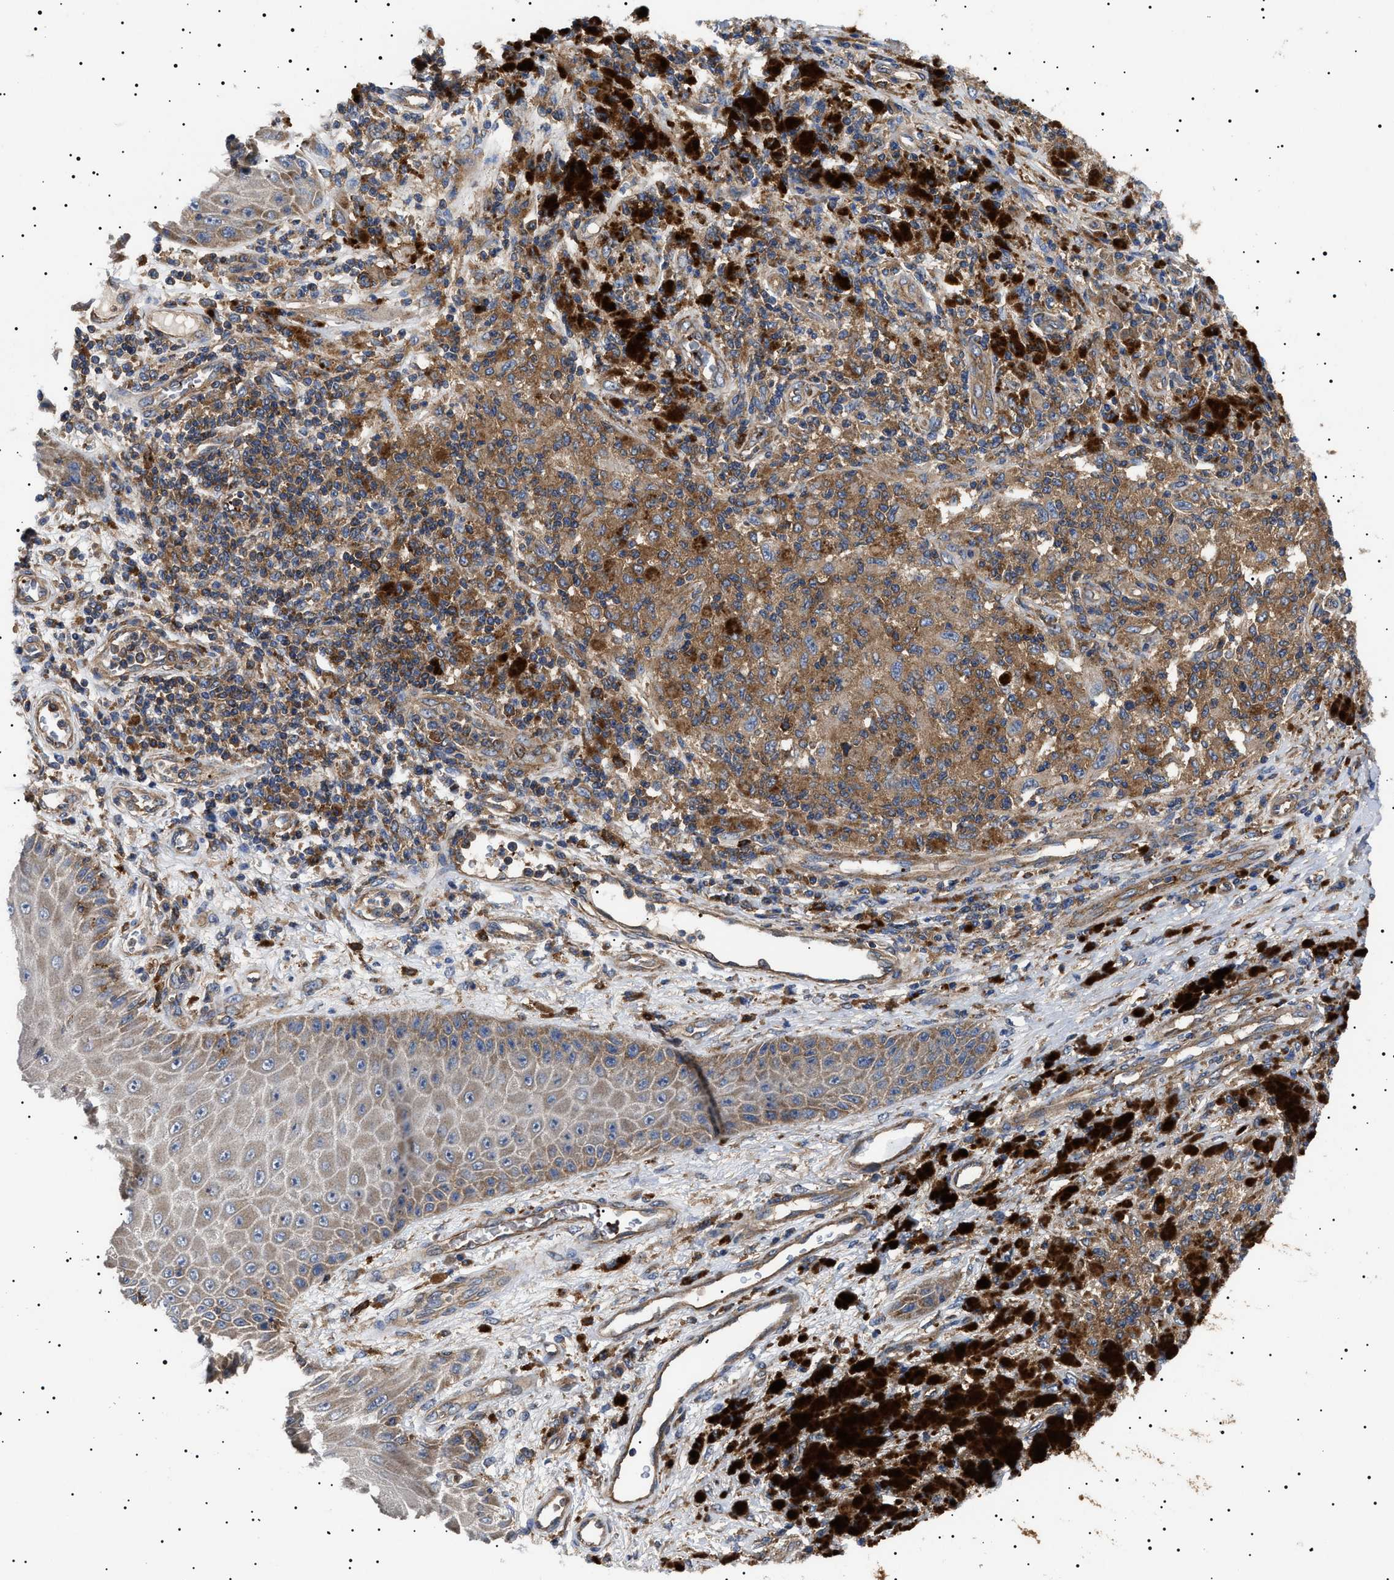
{"staining": {"intensity": "moderate", "quantity": ">75%", "location": "cytoplasmic/membranous"}, "tissue": "melanoma", "cell_type": "Tumor cells", "image_type": "cancer", "snomed": [{"axis": "morphology", "description": "Malignant melanoma, NOS"}, {"axis": "topography", "description": "Skin"}], "caption": "This is a histology image of immunohistochemistry (IHC) staining of melanoma, which shows moderate expression in the cytoplasmic/membranous of tumor cells.", "gene": "TPP2", "patient": {"sex": "female", "age": 73}}